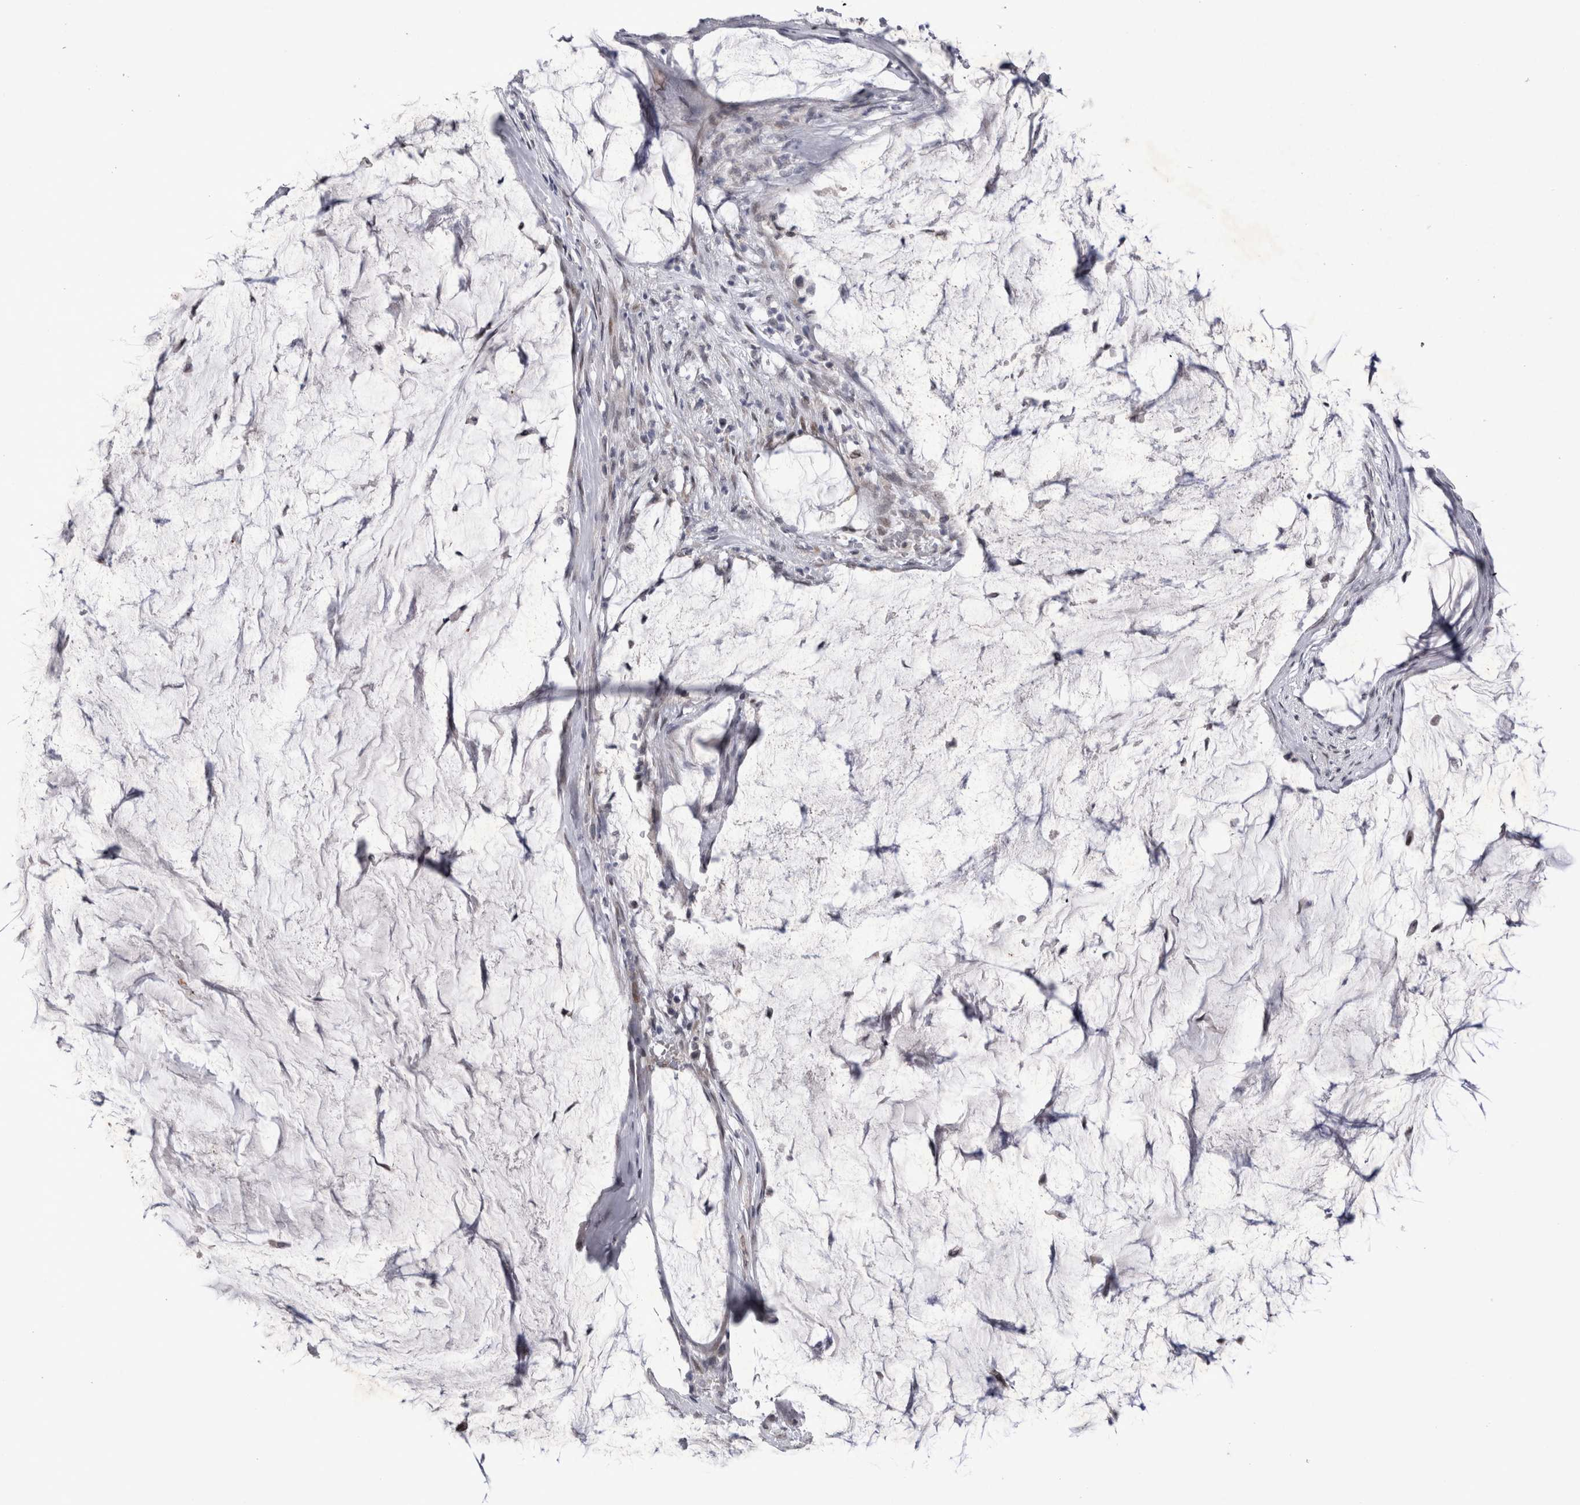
{"staining": {"intensity": "negative", "quantity": "none", "location": "none"}, "tissue": "pancreatic cancer", "cell_type": "Tumor cells", "image_type": "cancer", "snomed": [{"axis": "morphology", "description": "Adenocarcinoma, NOS"}, {"axis": "topography", "description": "Pancreas"}], "caption": "A photomicrograph of adenocarcinoma (pancreatic) stained for a protein reveals no brown staining in tumor cells.", "gene": "IFI44", "patient": {"sex": "male", "age": 41}}